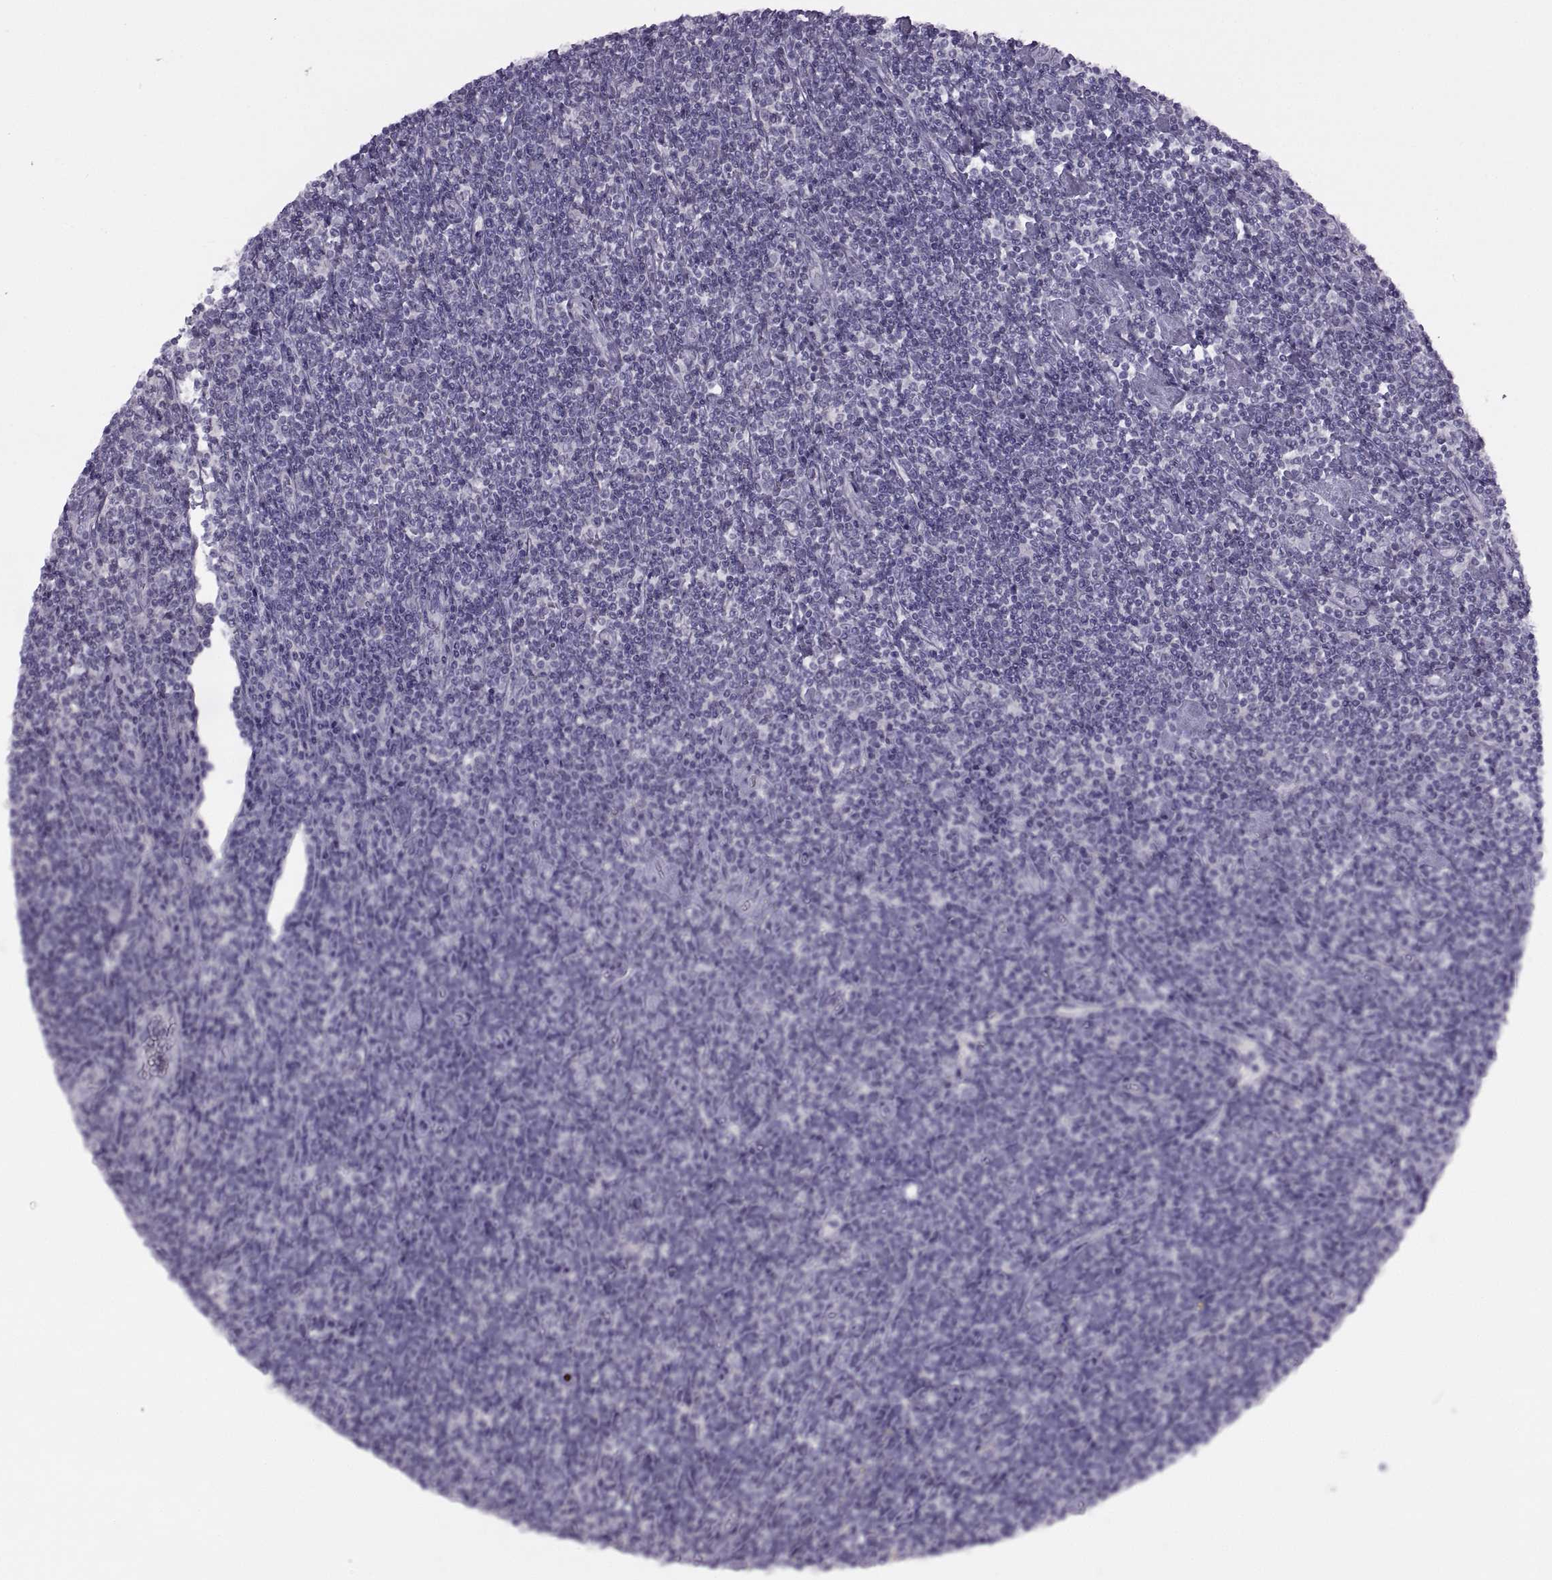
{"staining": {"intensity": "negative", "quantity": "none", "location": "none"}, "tissue": "lymphoma", "cell_type": "Tumor cells", "image_type": "cancer", "snomed": [{"axis": "morphology", "description": "Hodgkin's disease, NOS"}, {"axis": "topography", "description": "Lymph node"}], "caption": "Immunohistochemistry (IHC) photomicrograph of neoplastic tissue: human lymphoma stained with DAB exhibits no significant protein positivity in tumor cells.", "gene": "BSPH1", "patient": {"sex": "male", "age": 40}}